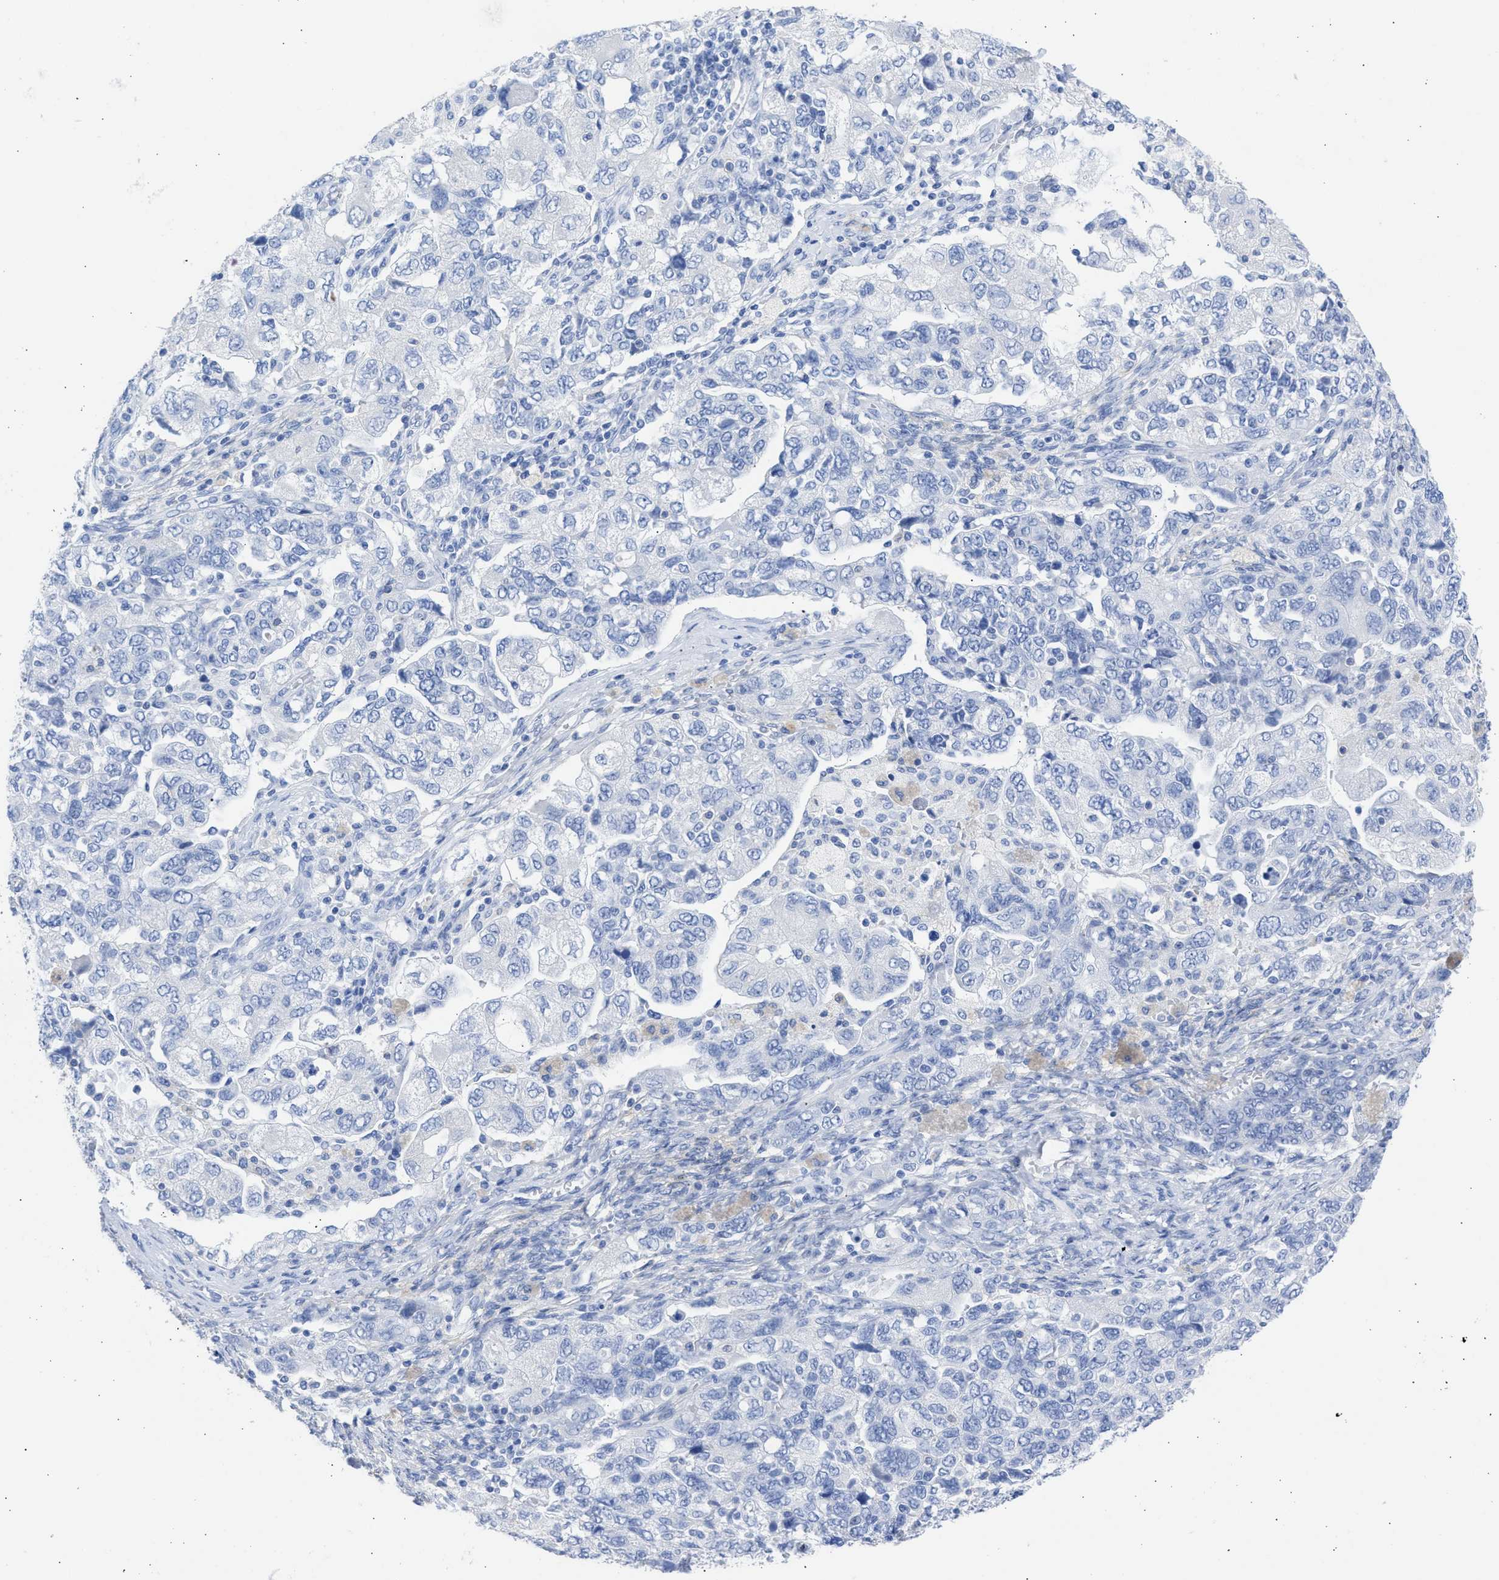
{"staining": {"intensity": "negative", "quantity": "none", "location": "none"}, "tissue": "ovarian cancer", "cell_type": "Tumor cells", "image_type": "cancer", "snomed": [{"axis": "morphology", "description": "Carcinoma, NOS"}, {"axis": "morphology", "description": "Cystadenocarcinoma, serous, NOS"}, {"axis": "topography", "description": "Ovary"}], "caption": "Immunohistochemistry (IHC) of ovarian cancer (carcinoma) reveals no expression in tumor cells.", "gene": "NCAM1", "patient": {"sex": "female", "age": 69}}